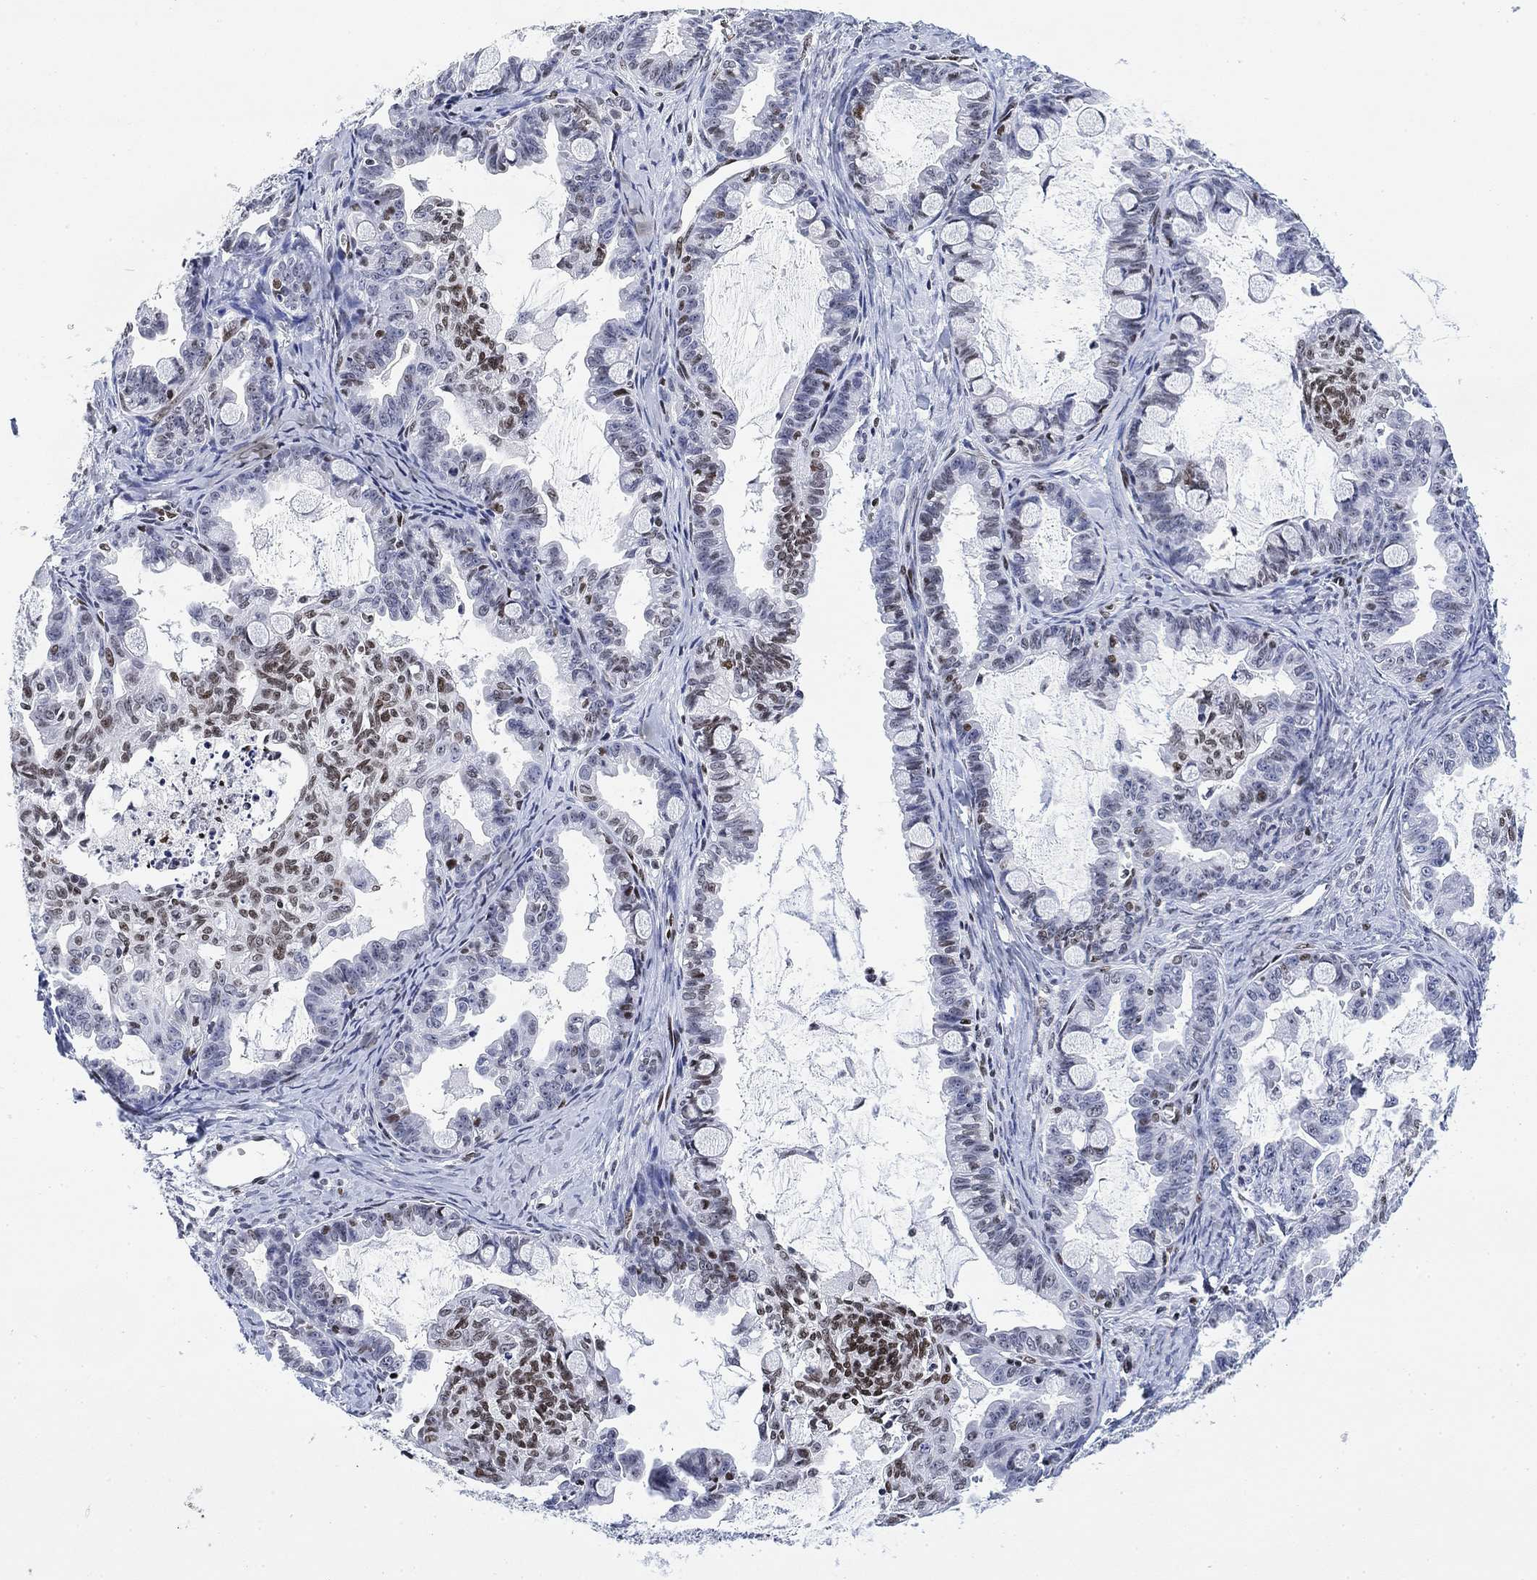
{"staining": {"intensity": "moderate", "quantity": "<25%", "location": "nuclear"}, "tissue": "ovarian cancer", "cell_type": "Tumor cells", "image_type": "cancer", "snomed": [{"axis": "morphology", "description": "Cystadenocarcinoma, mucinous, NOS"}, {"axis": "topography", "description": "Ovary"}], "caption": "Ovarian mucinous cystadenocarcinoma stained for a protein (brown) displays moderate nuclear positive expression in about <25% of tumor cells.", "gene": "H1-10", "patient": {"sex": "female", "age": 63}}